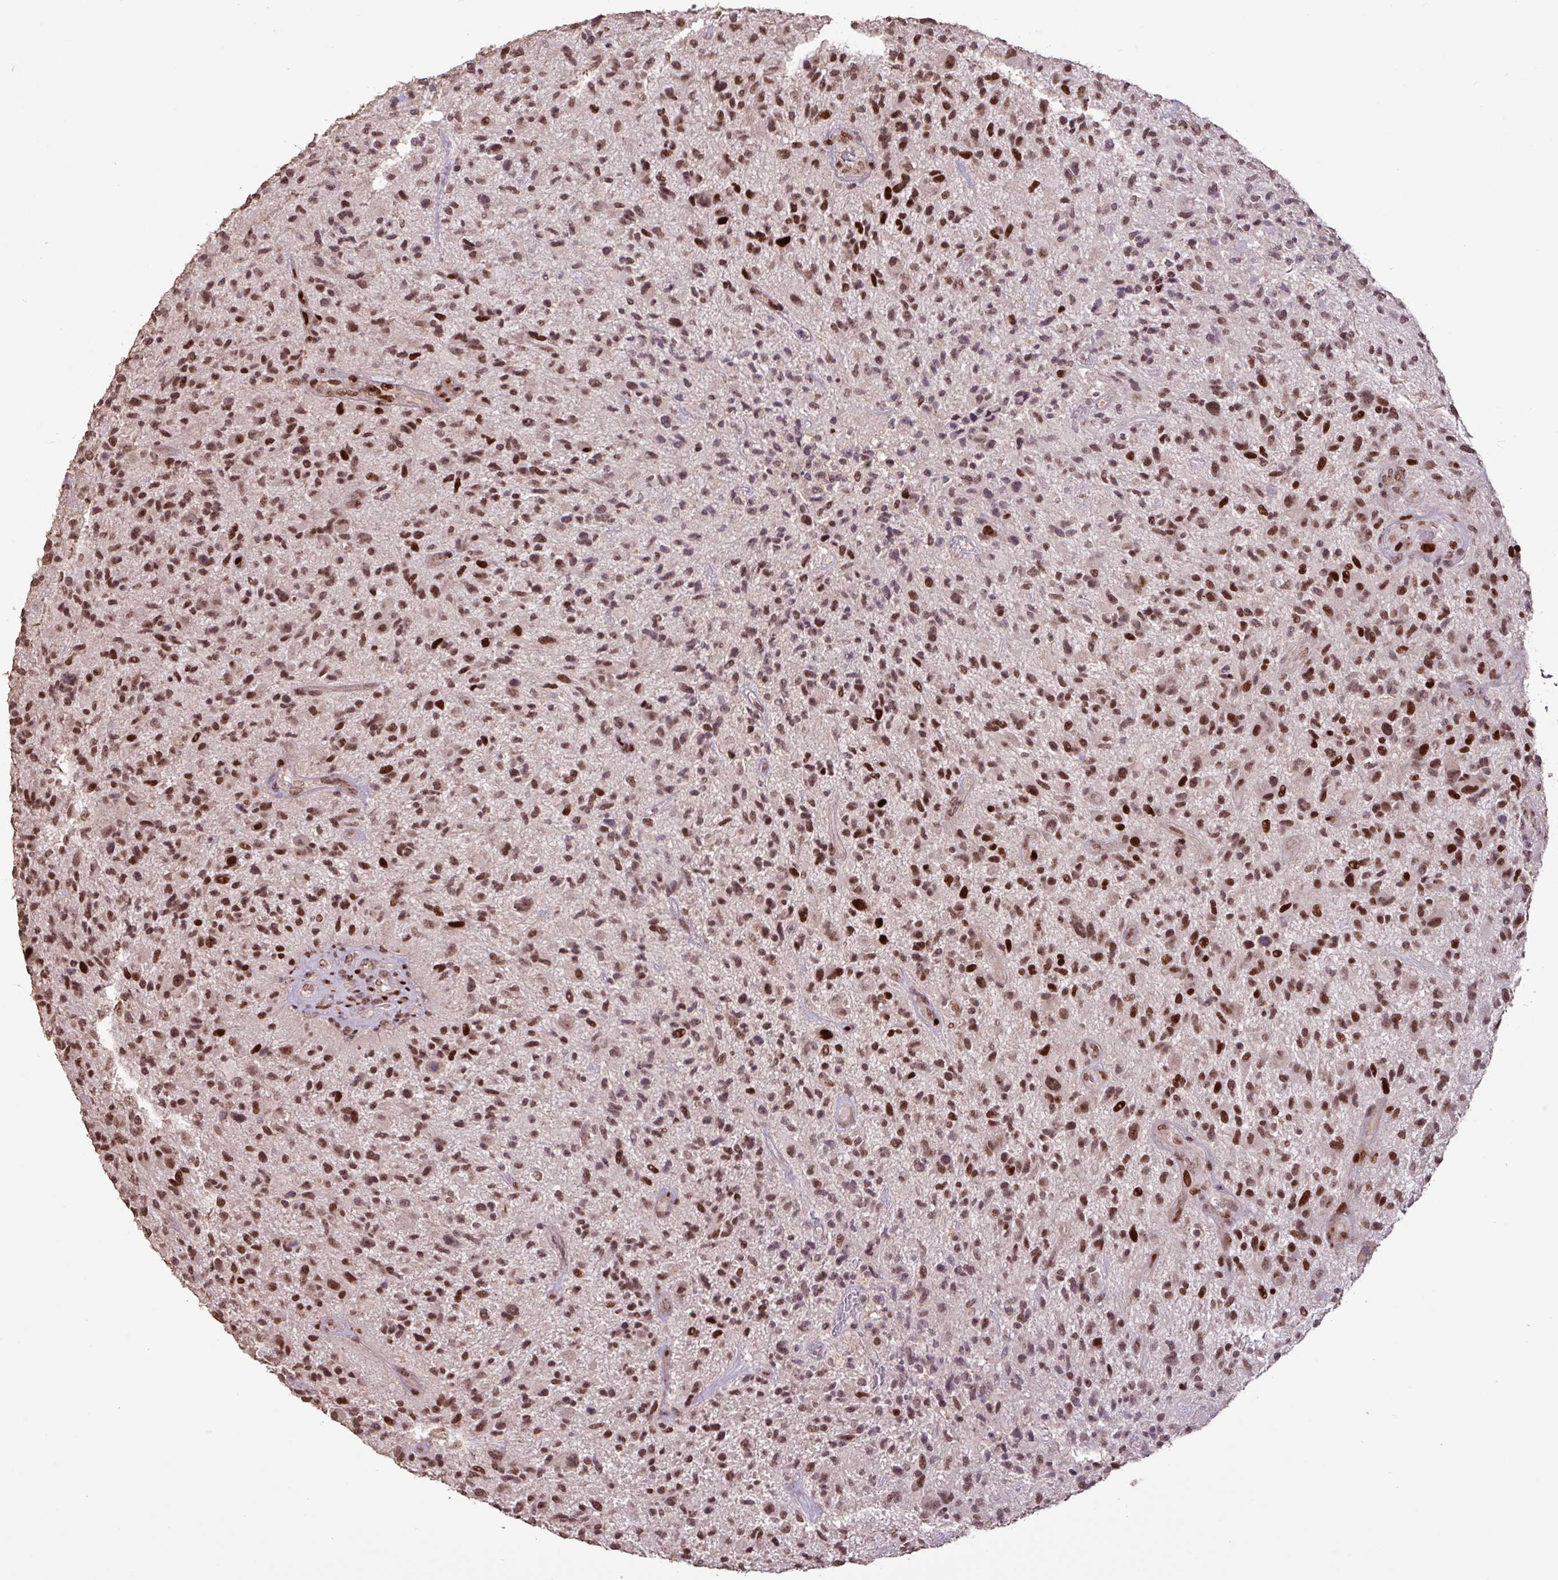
{"staining": {"intensity": "strong", "quantity": ">75%", "location": "nuclear"}, "tissue": "glioma", "cell_type": "Tumor cells", "image_type": "cancer", "snomed": [{"axis": "morphology", "description": "Glioma, malignant, High grade"}, {"axis": "topography", "description": "Brain"}], "caption": "DAB immunohistochemical staining of glioma exhibits strong nuclear protein positivity in approximately >75% of tumor cells.", "gene": "ZNF709", "patient": {"sex": "male", "age": 47}}